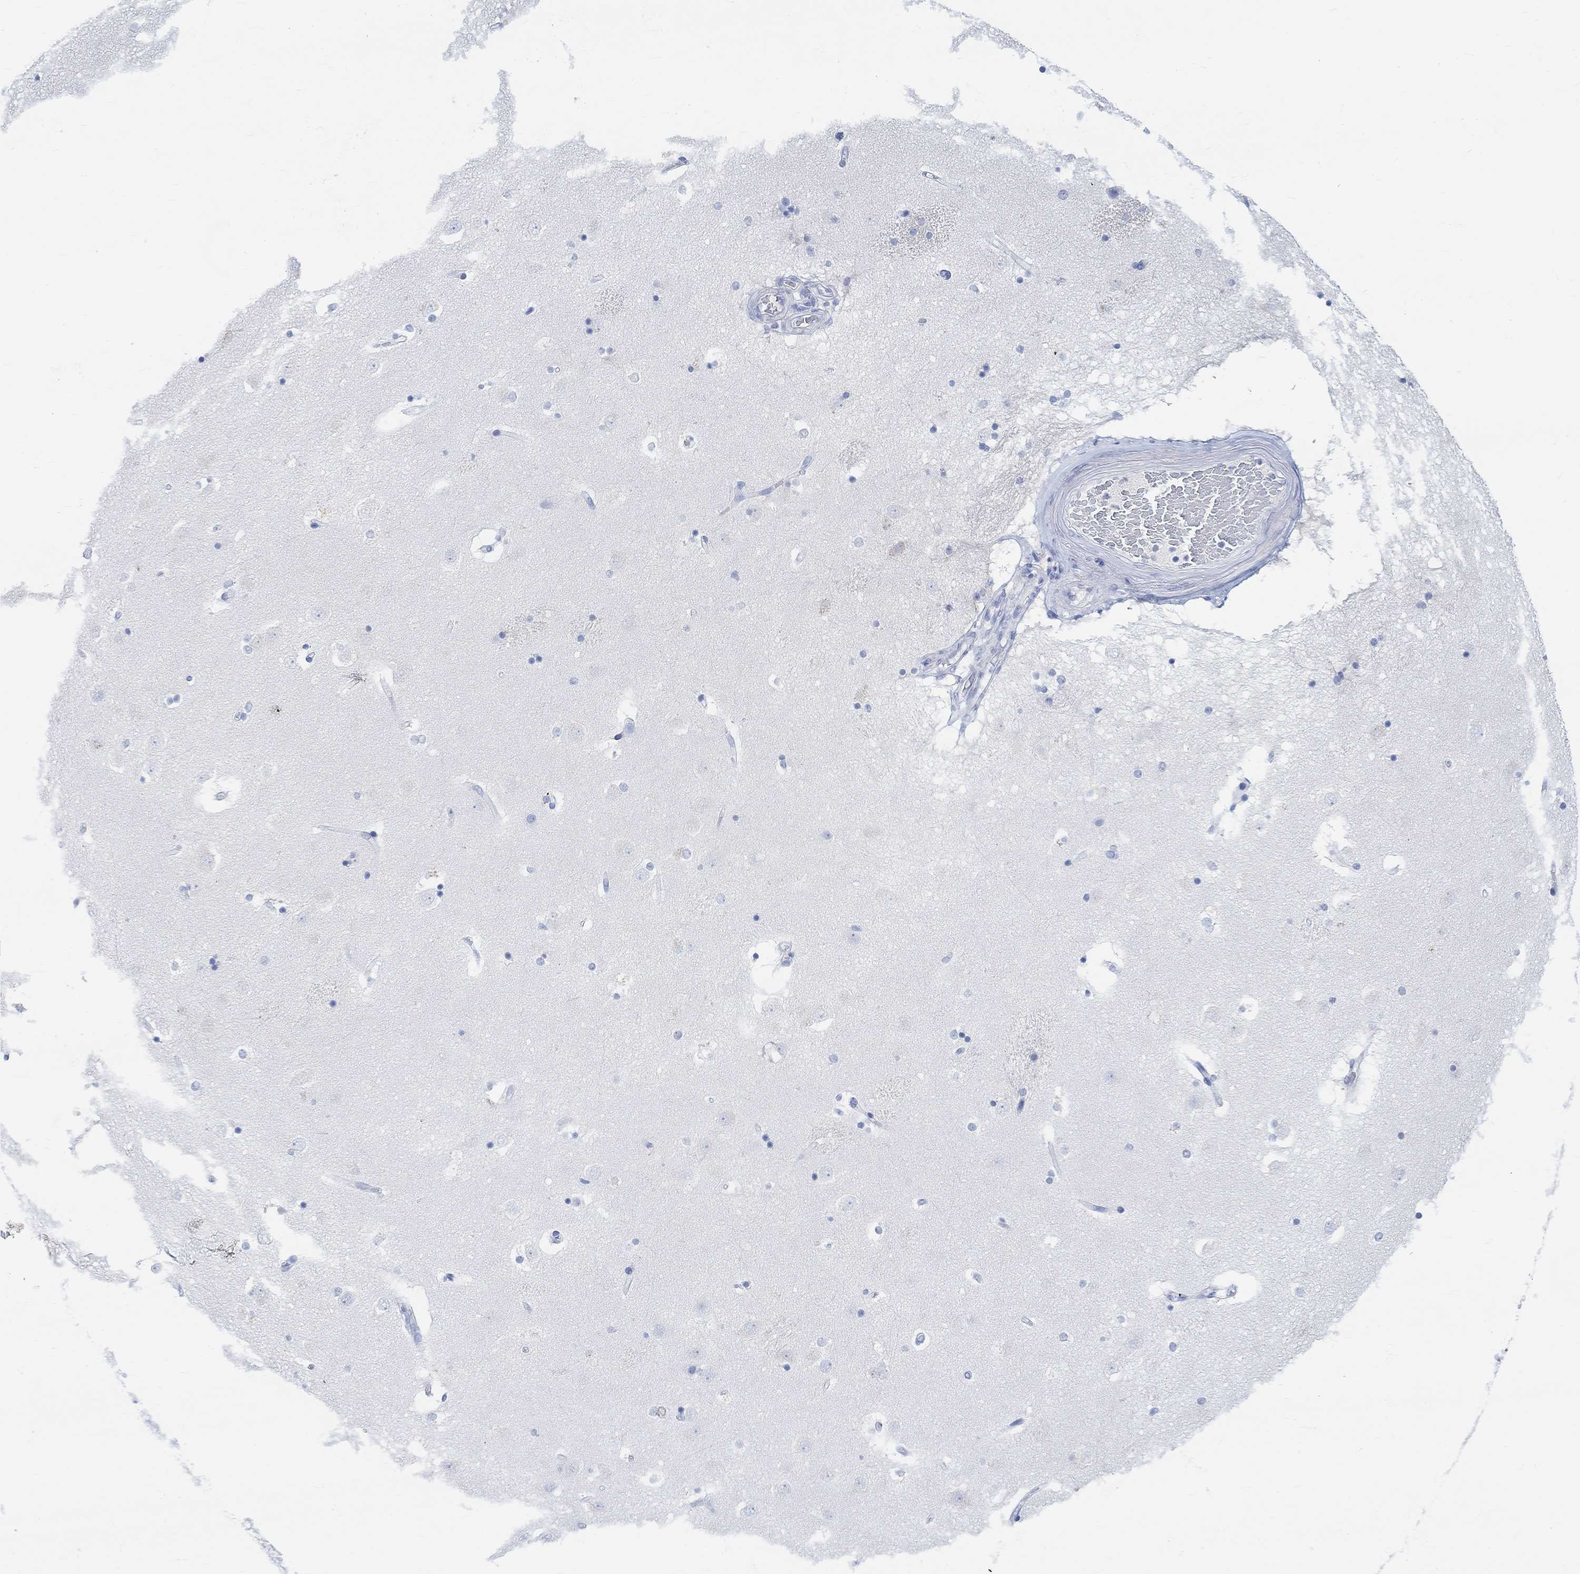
{"staining": {"intensity": "moderate", "quantity": "<25%", "location": "cytoplasmic/membranous"}, "tissue": "caudate", "cell_type": "Glial cells", "image_type": "normal", "snomed": [{"axis": "morphology", "description": "Normal tissue, NOS"}, {"axis": "topography", "description": "Lateral ventricle wall"}], "caption": "Brown immunohistochemical staining in normal caudate displays moderate cytoplasmic/membranous expression in about <25% of glial cells.", "gene": "ENO4", "patient": {"sex": "male", "age": 51}}